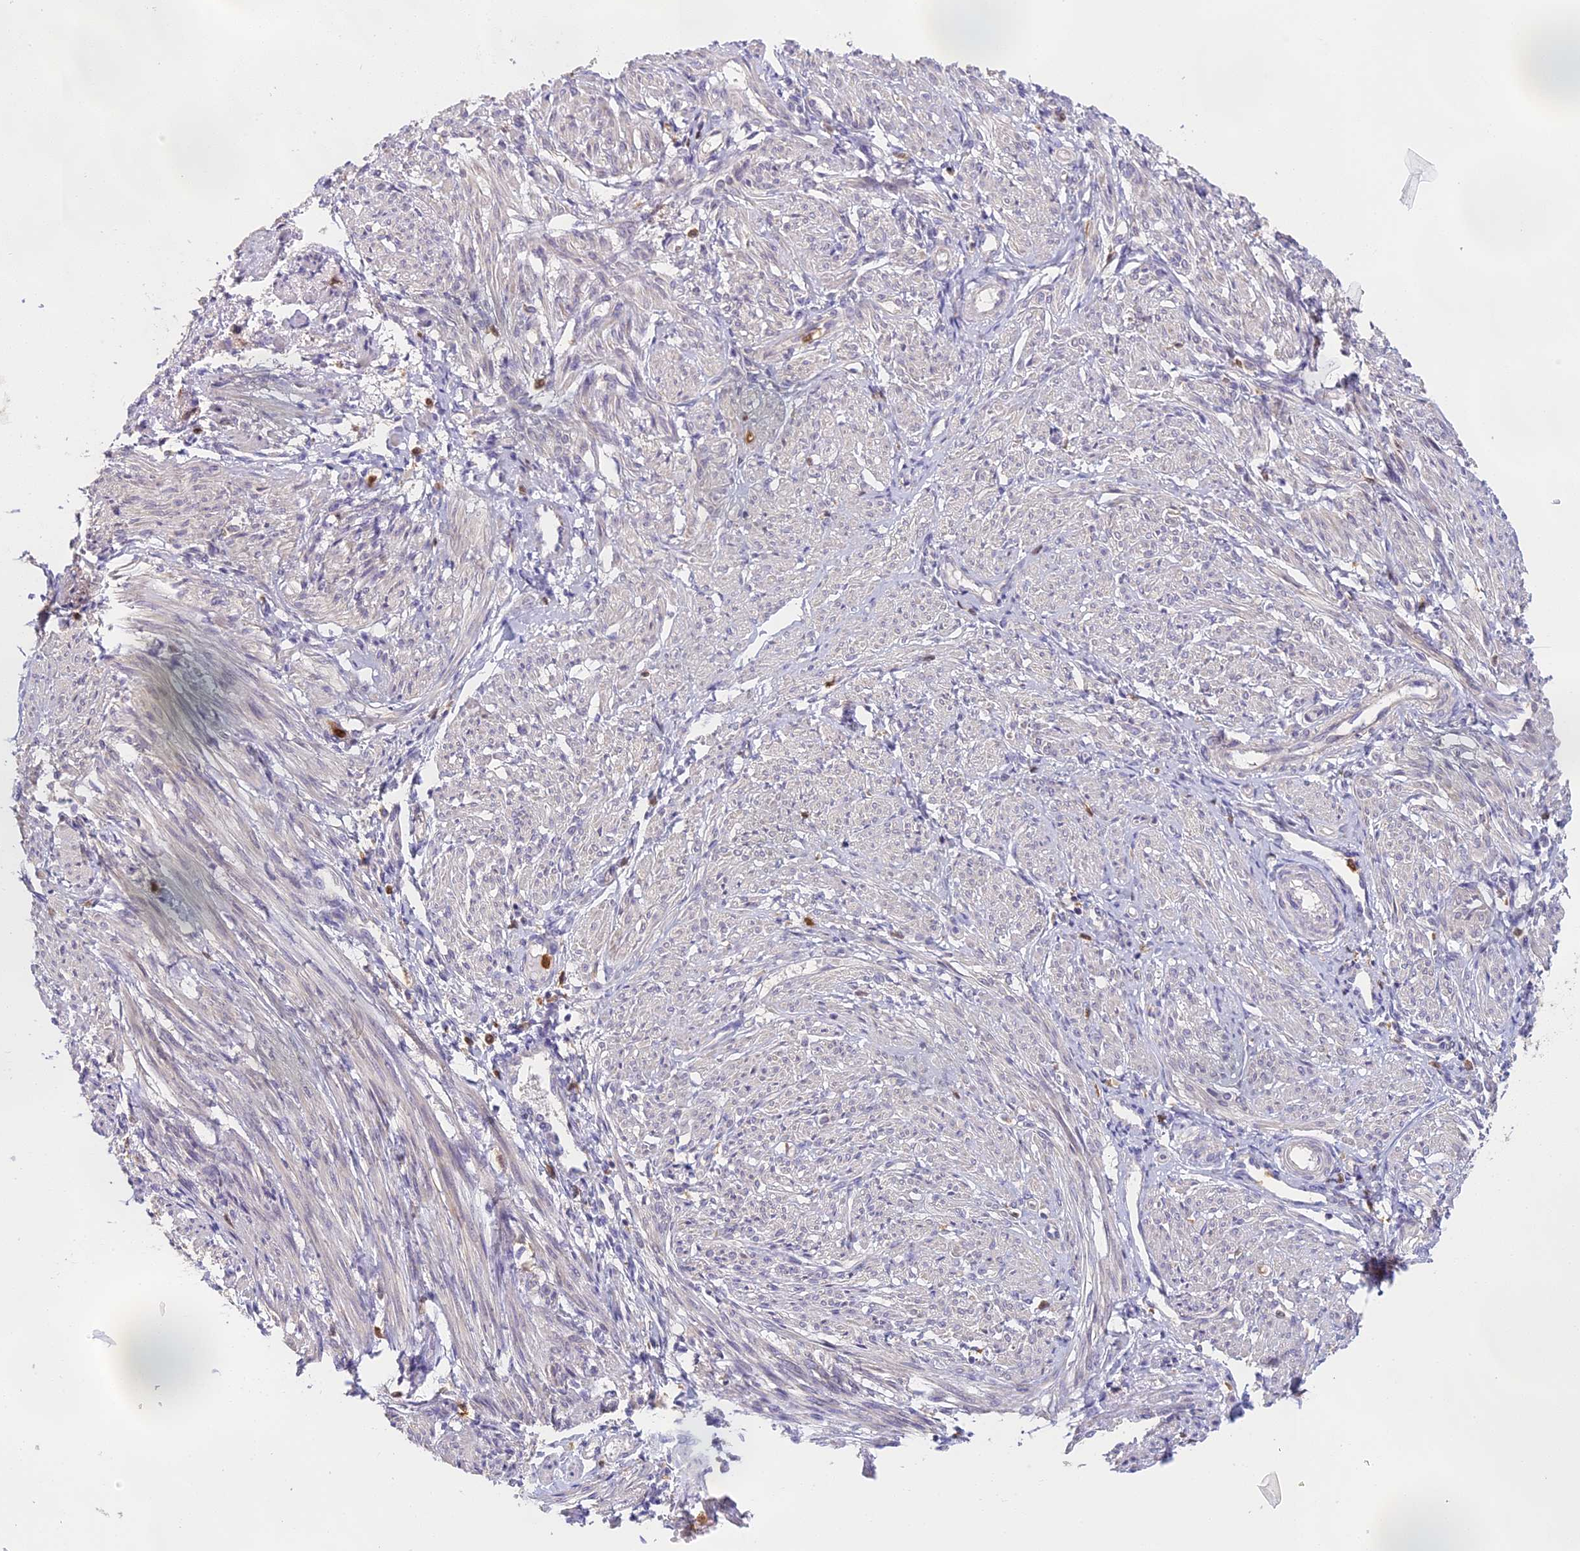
{"staining": {"intensity": "weak", "quantity": "<25%", "location": "cytoplasmic/membranous"}, "tissue": "smooth muscle", "cell_type": "Smooth muscle cells", "image_type": "normal", "snomed": [{"axis": "morphology", "description": "Normal tissue, NOS"}, {"axis": "topography", "description": "Smooth muscle"}], "caption": "The micrograph reveals no staining of smooth muscle cells in benign smooth muscle.", "gene": "NCF4", "patient": {"sex": "female", "age": 39}}